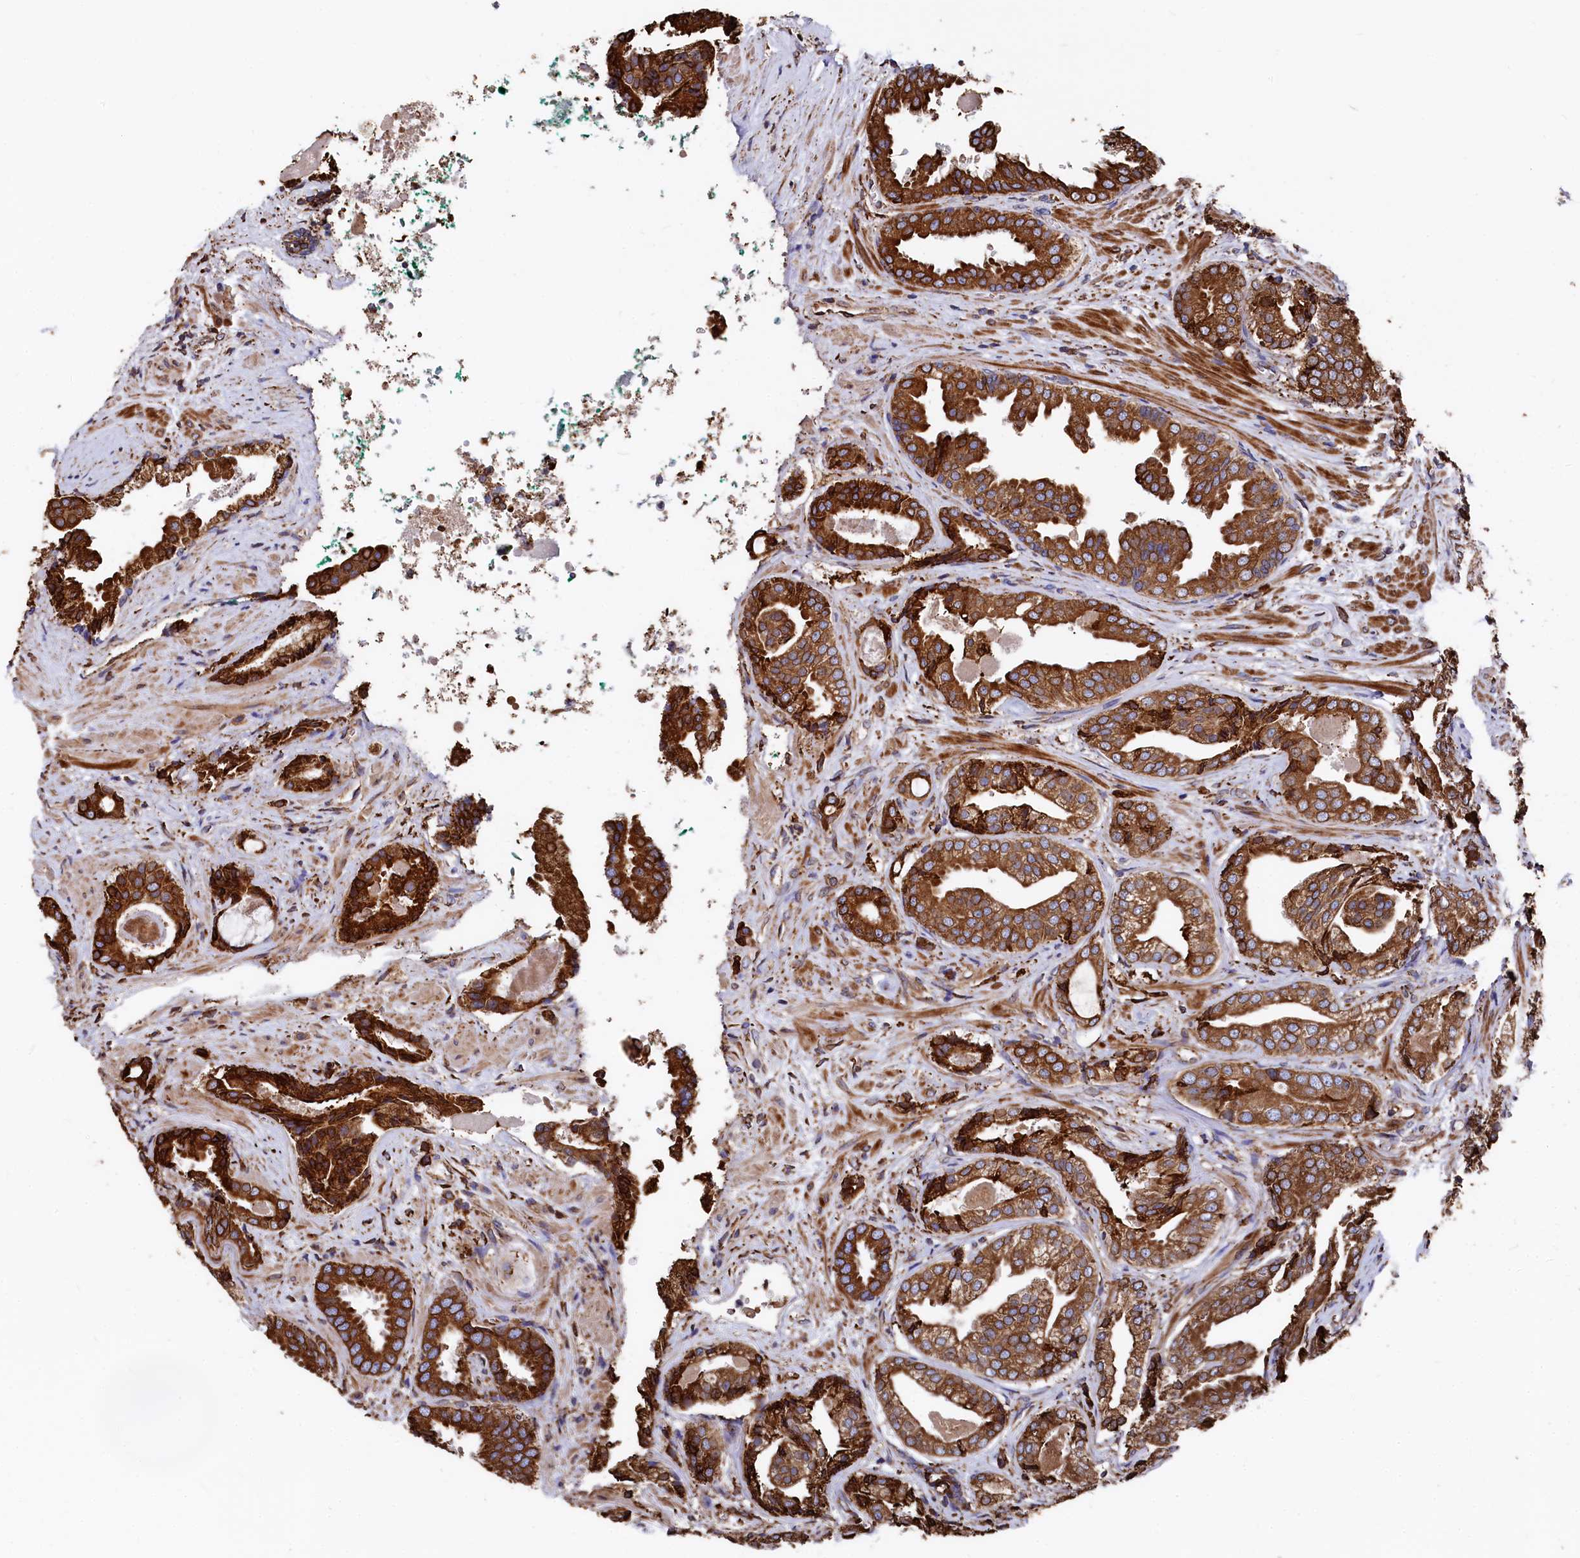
{"staining": {"intensity": "strong", "quantity": ">75%", "location": "cytoplasmic/membranous"}, "tissue": "prostate cancer", "cell_type": "Tumor cells", "image_type": "cancer", "snomed": [{"axis": "morphology", "description": "Adenocarcinoma, High grade"}, {"axis": "topography", "description": "Prostate"}], "caption": "About >75% of tumor cells in human prostate adenocarcinoma (high-grade) show strong cytoplasmic/membranous protein positivity as visualized by brown immunohistochemical staining.", "gene": "NEURL1B", "patient": {"sex": "male", "age": 60}}